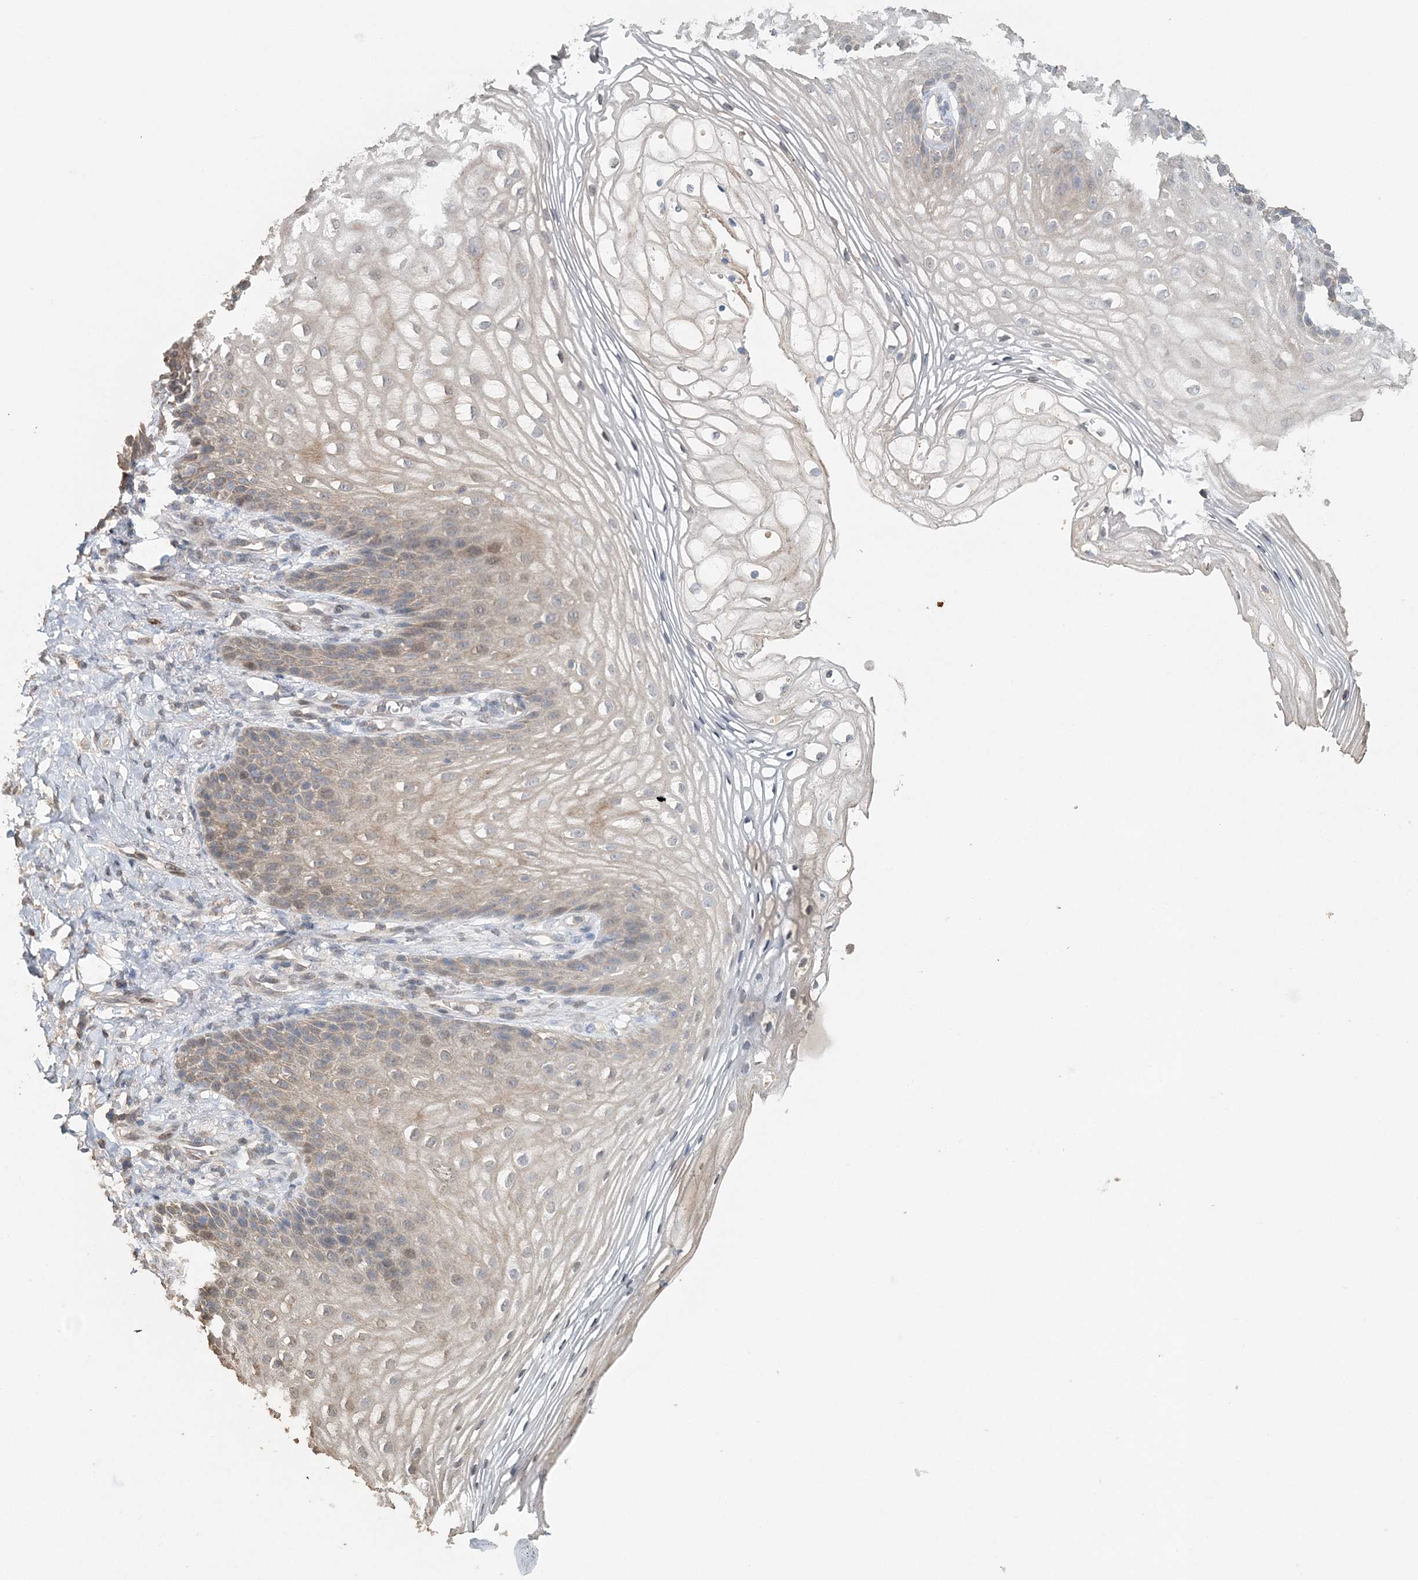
{"staining": {"intensity": "weak", "quantity": "<25%", "location": "cytoplasmic/membranous"}, "tissue": "vagina", "cell_type": "Squamous epithelial cells", "image_type": "normal", "snomed": [{"axis": "morphology", "description": "Normal tissue, NOS"}, {"axis": "topography", "description": "Vagina"}], "caption": "The micrograph demonstrates no significant positivity in squamous epithelial cells of vagina.", "gene": "FAM110A", "patient": {"sex": "female", "age": 60}}